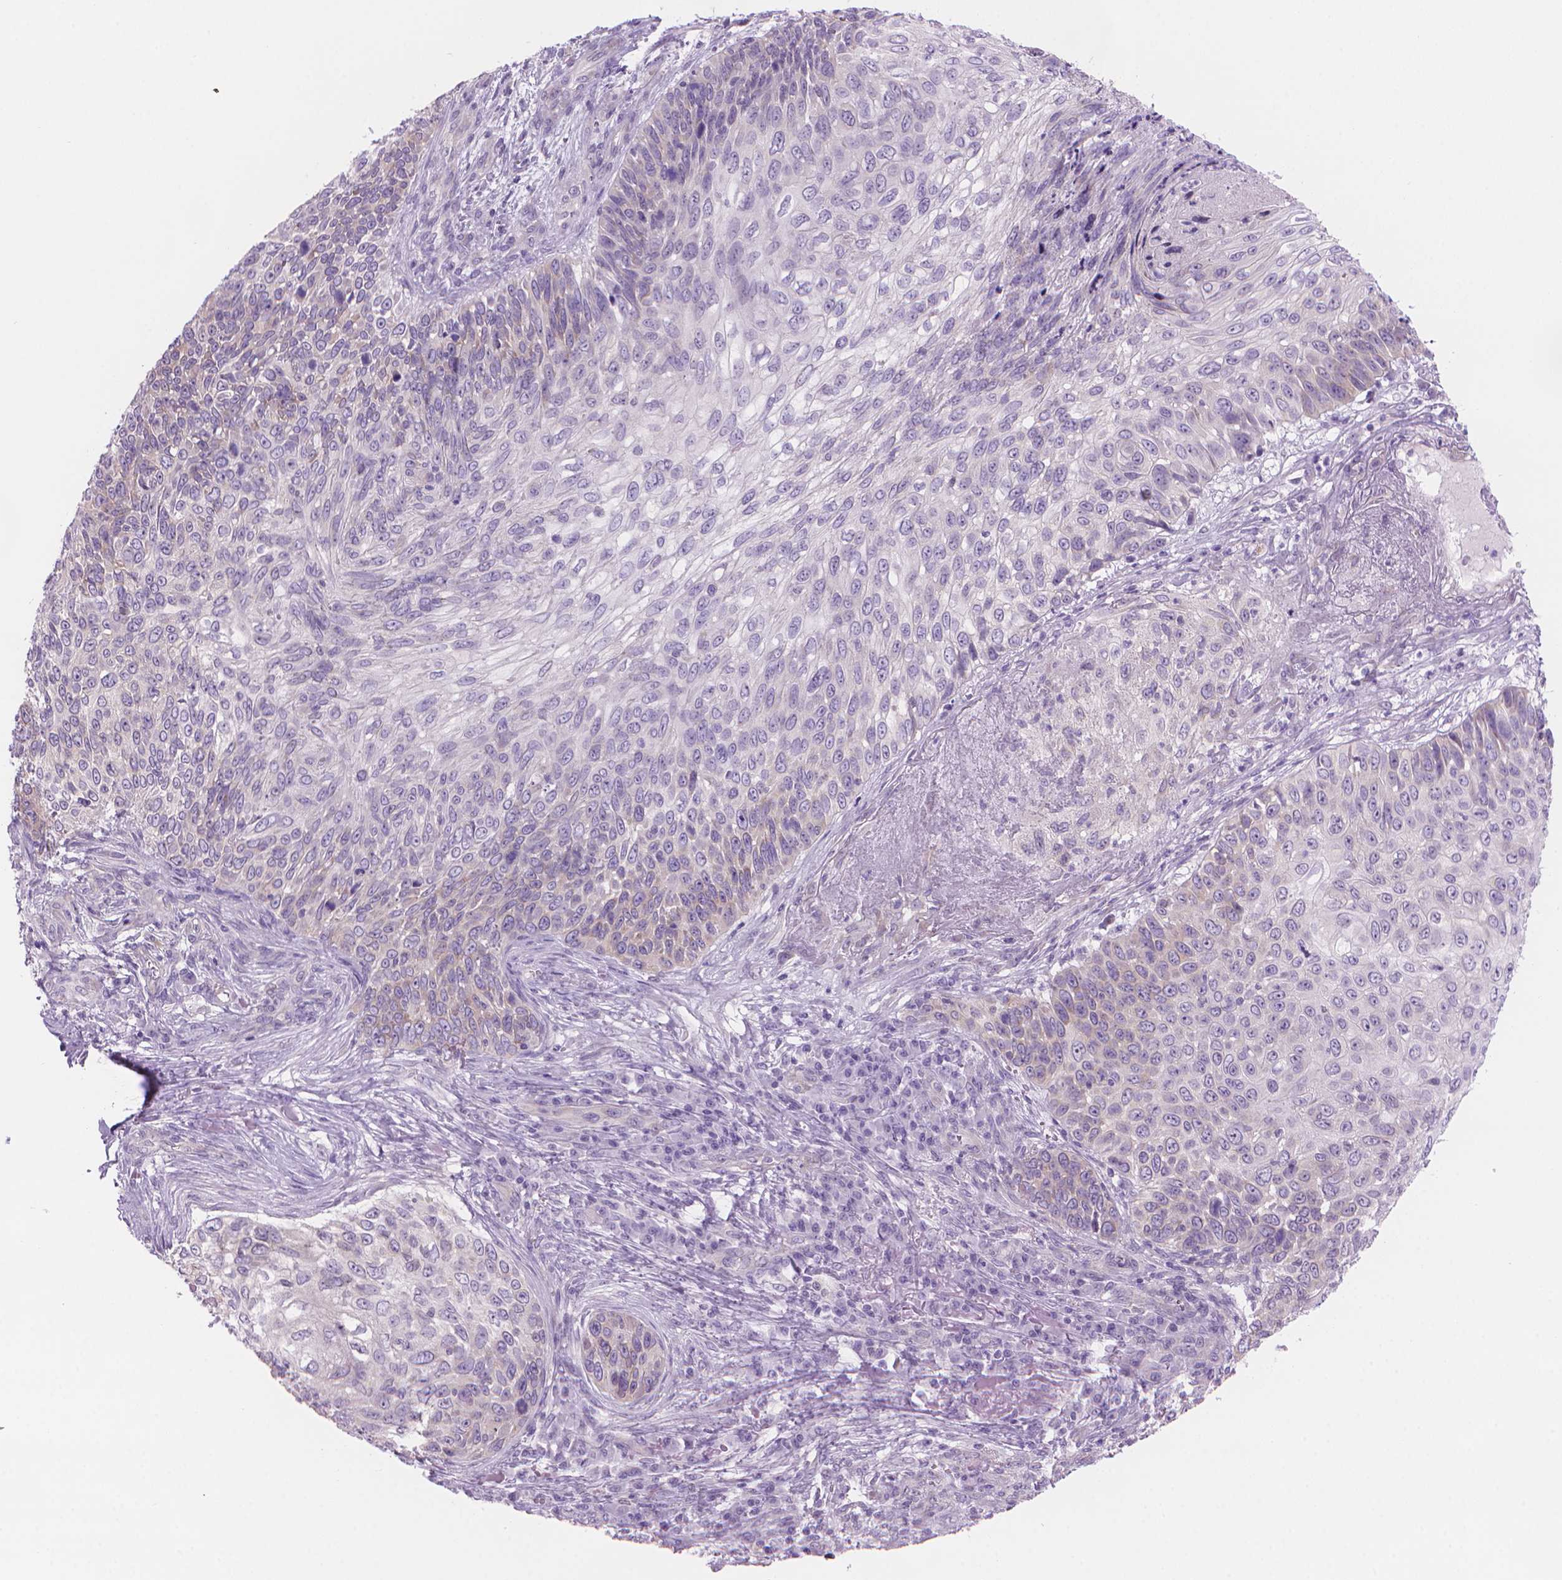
{"staining": {"intensity": "negative", "quantity": "none", "location": "none"}, "tissue": "skin cancer", "cell_type": "Tumor cells", "image_type": "cancer", "snomed": [{"axis": "morphology", "description": "Squamous cell carcinoma, NOS"}, {"axis": "topography", "description": "Skin"}], "caption": "Squamous cell carcinoma (skin) was stained to show a protein in brown. There is no significant positivity in tumor cells.", "gene": "ENSG00000187186", "patient": {"sex": "male", "age": 92}}